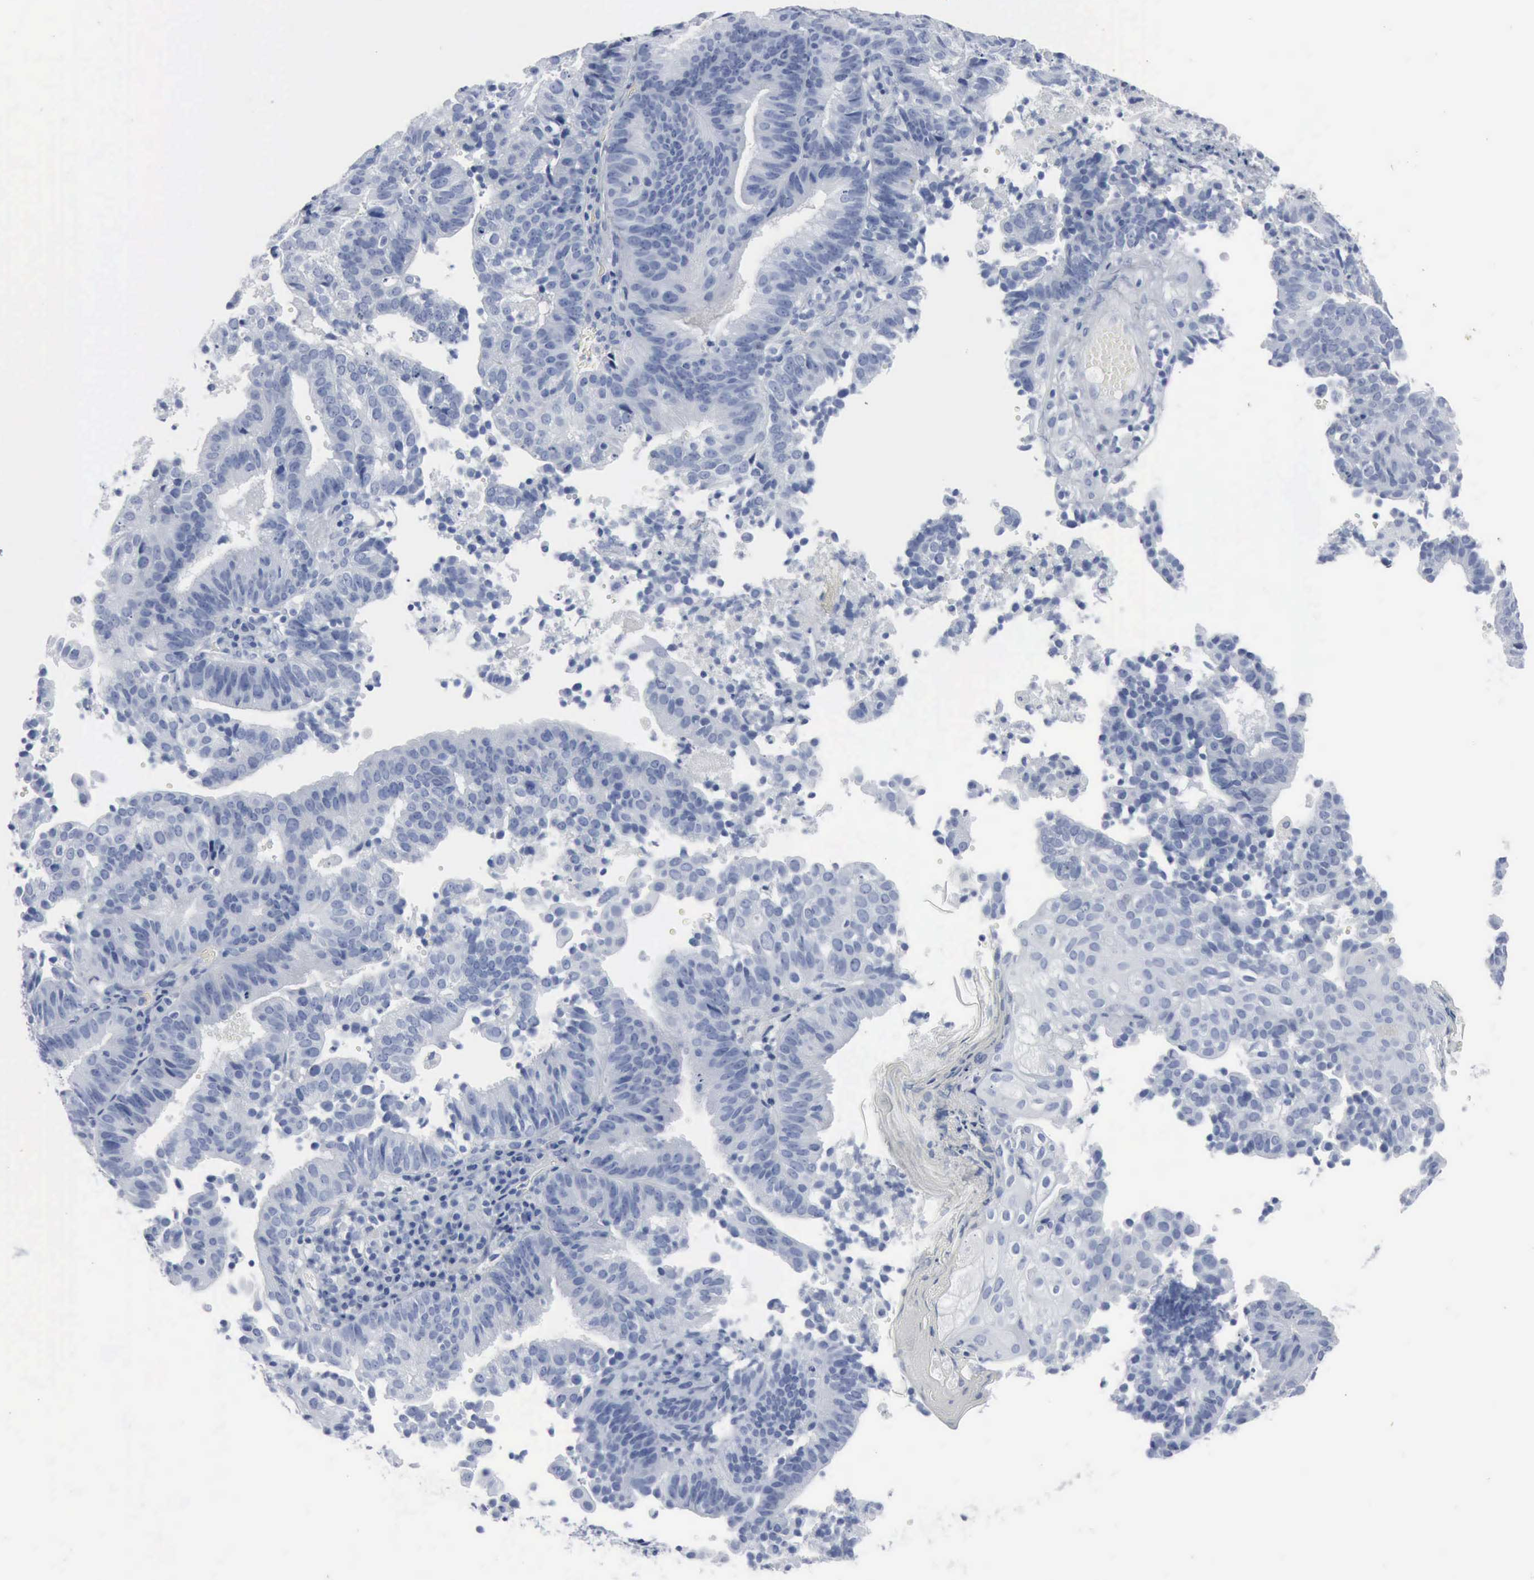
{"staining": {"intensity": "negative", "quantity": "none", "location": "none"}, "tissue": "cervical cancer", "cell_type": "Tumor cells", "image_type": "cancer", "snomed": [{"axis": "morphology", "description": "Adenocarcinoma, NOS"}, {"axis": "topography", "description": "Cervix"}], "caption": "IHC micrograph of cervical cancer stained for a protein (brown), which exhibits no expression in tumor cells.", "gene": "DMD", "patient": {"sex": "female", "age": 60}}